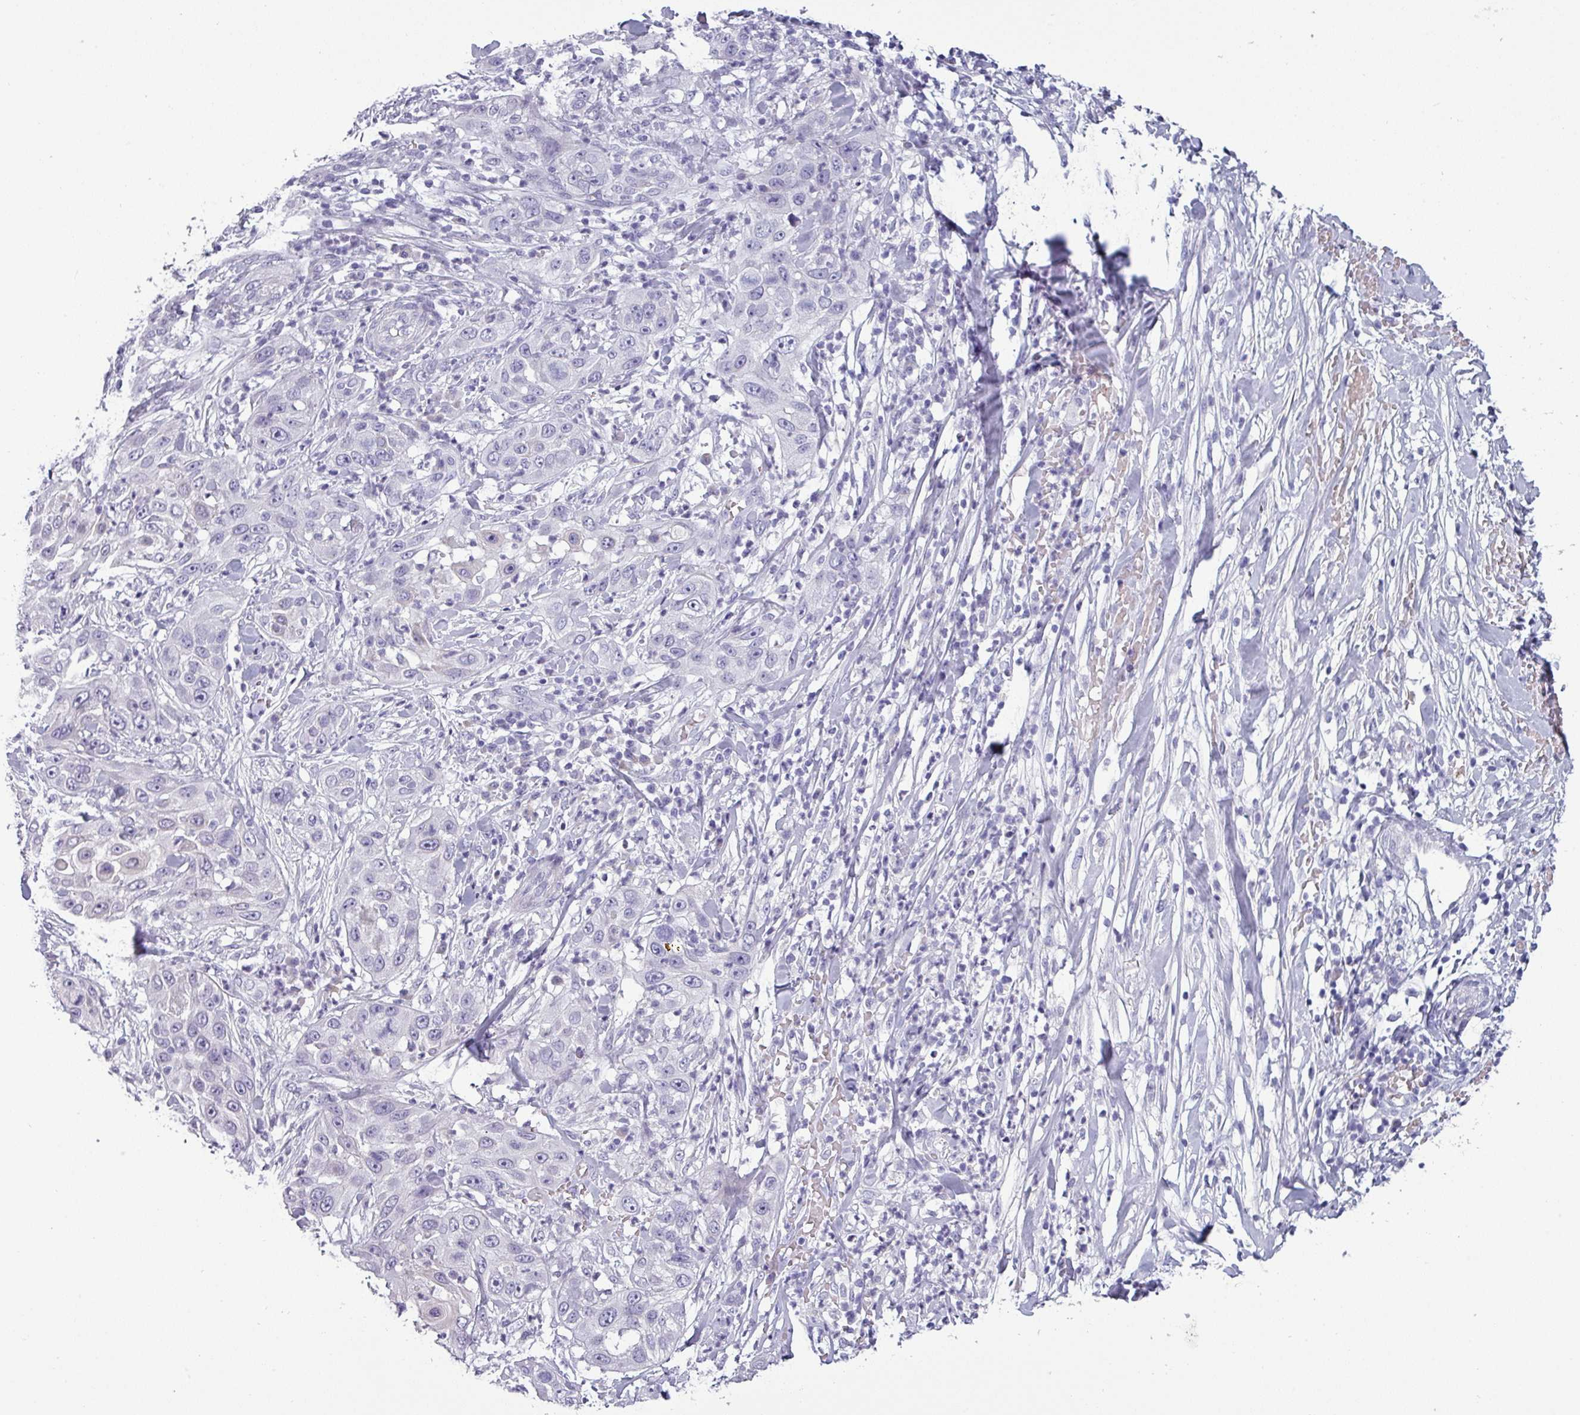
{"staining": {"intensity": "negative", "quantity": "none", "location": "none"}, "tissue": "skin cancer", "cell_type": "Tumor cells", "image_type": "cancer", "snomed": [{"axis": "morphology", "description": "Squamous cell carcinoma, NOS"}, {"axis": "topography", "description": "Skin"}], "caption": "A micrograph of human skin squamous cell carcinoma is negative for staining in tumor cells. (DAB immunohistochemistry (IHC) visualized using brightfield microscopy, high magnification).", "gene": "SLC26A9", "patient": {"sex": "female", "age": 44}}